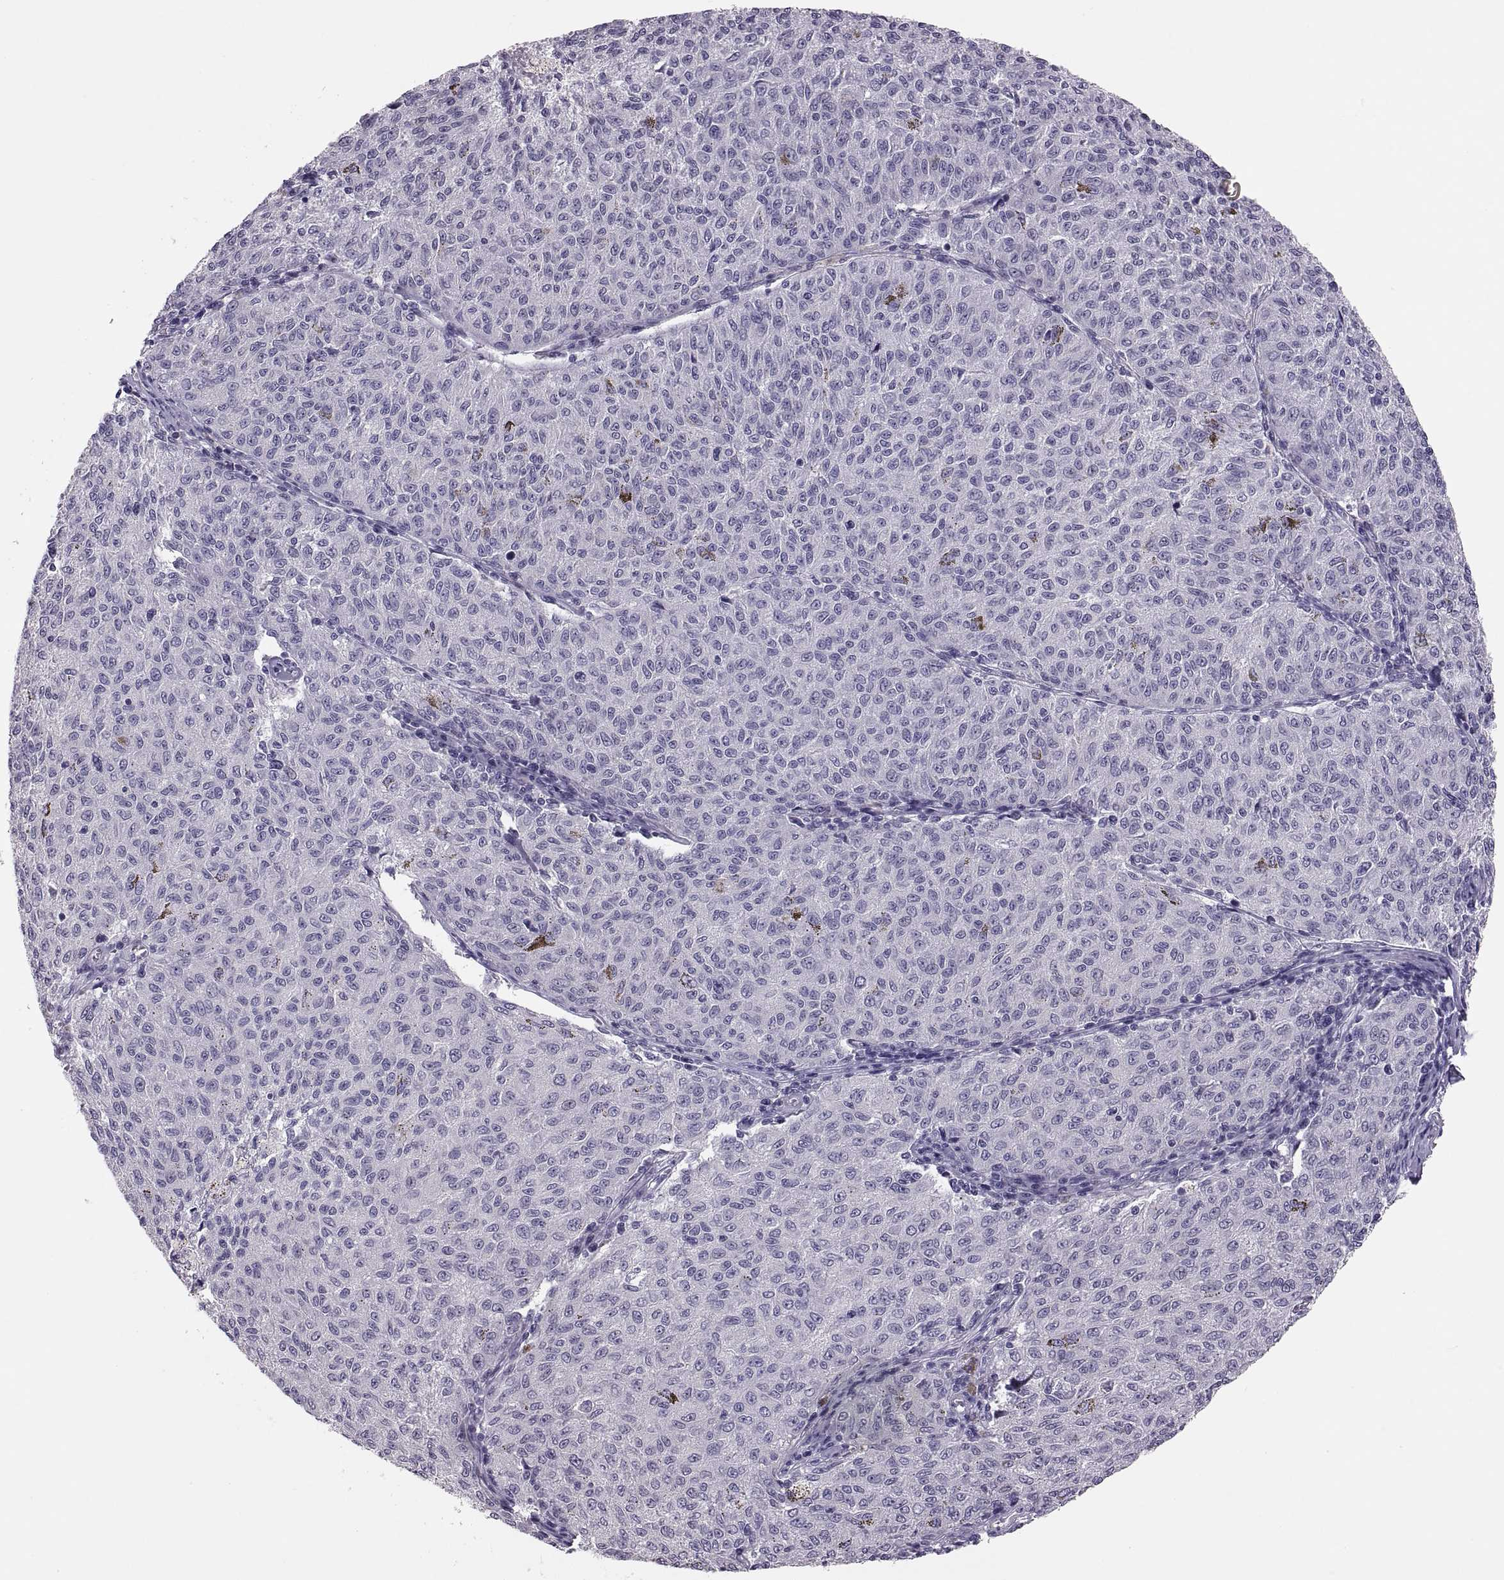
{"staining": {"intensity": "negative", "quantity": "none", "location": "none"}, "tissue": "melanoma", "cell_type": "Tumor cells", "image_type": "cancer", "snomed": [{"axis": "morphology", "description": "Malignant melanoma, NOS"}, {"axis": "topography", "description": "Skin"}], "caption": "High magnification brightfield microscopy of melanoma stained with DAB (3,3'-diaminobenzidine) (brown) and counterstained with hematoxylin (blue): tumor cells show no significant expression.", "gene": "ADH6", "patient": {"sex": "female", "age": 72}}